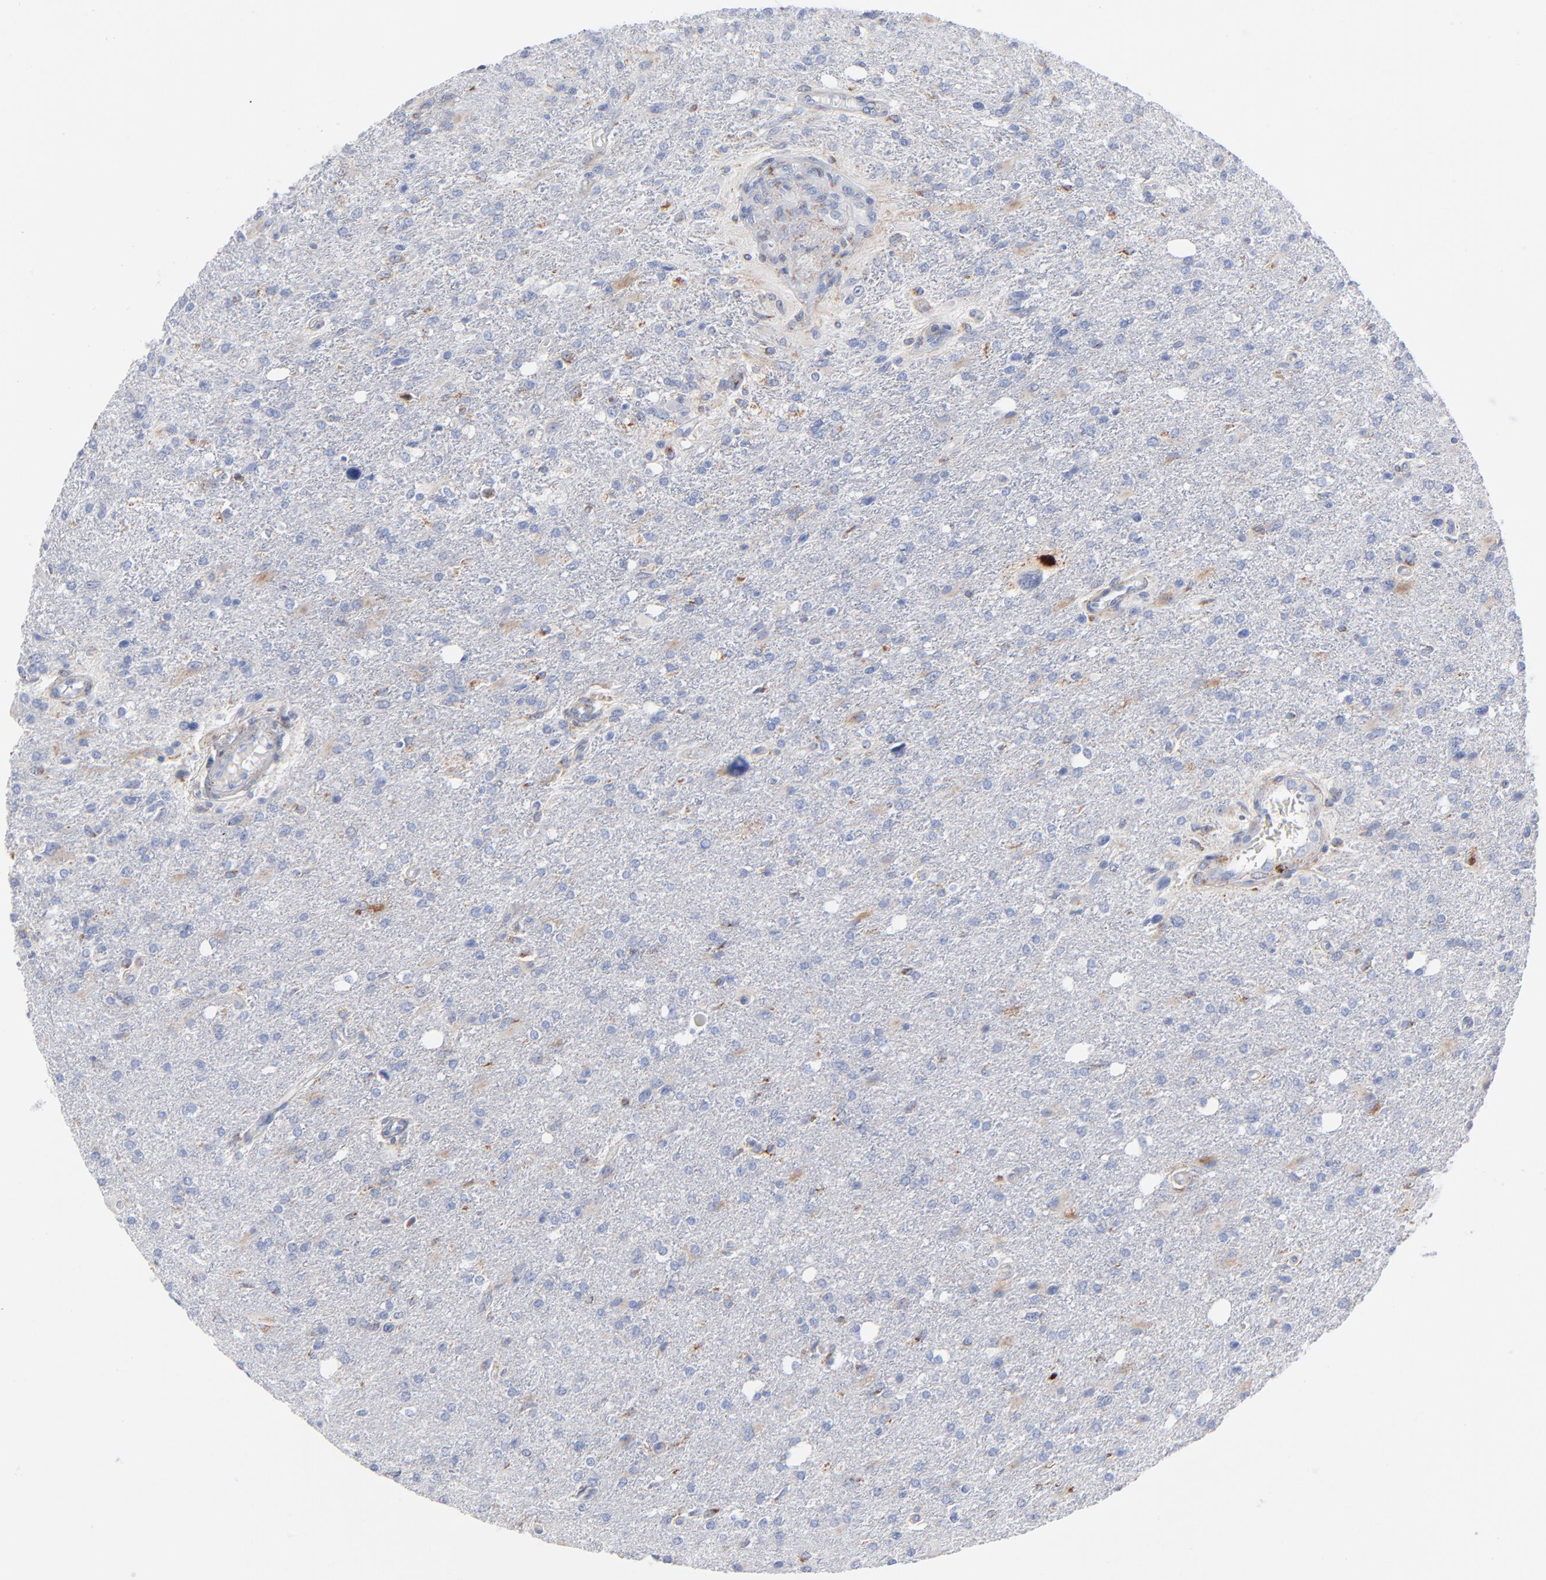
{"staining": {"intensity": "negative", "quantity": "none", "location": "none"}, "tissue": "glioma", "cell_type": "Tumor cells", "image_type": "cancer", "snomed": [{"axis": "morphology", "description": "Glioma, malignant, High grade"}, {"axis": "topography", "description": "Cerebral cortex"}], "caption": "There is no significant positivity in tumor cells of glioma.", "gene": "CHCHD10", "patient": {"sex": "male", "age": 76}}